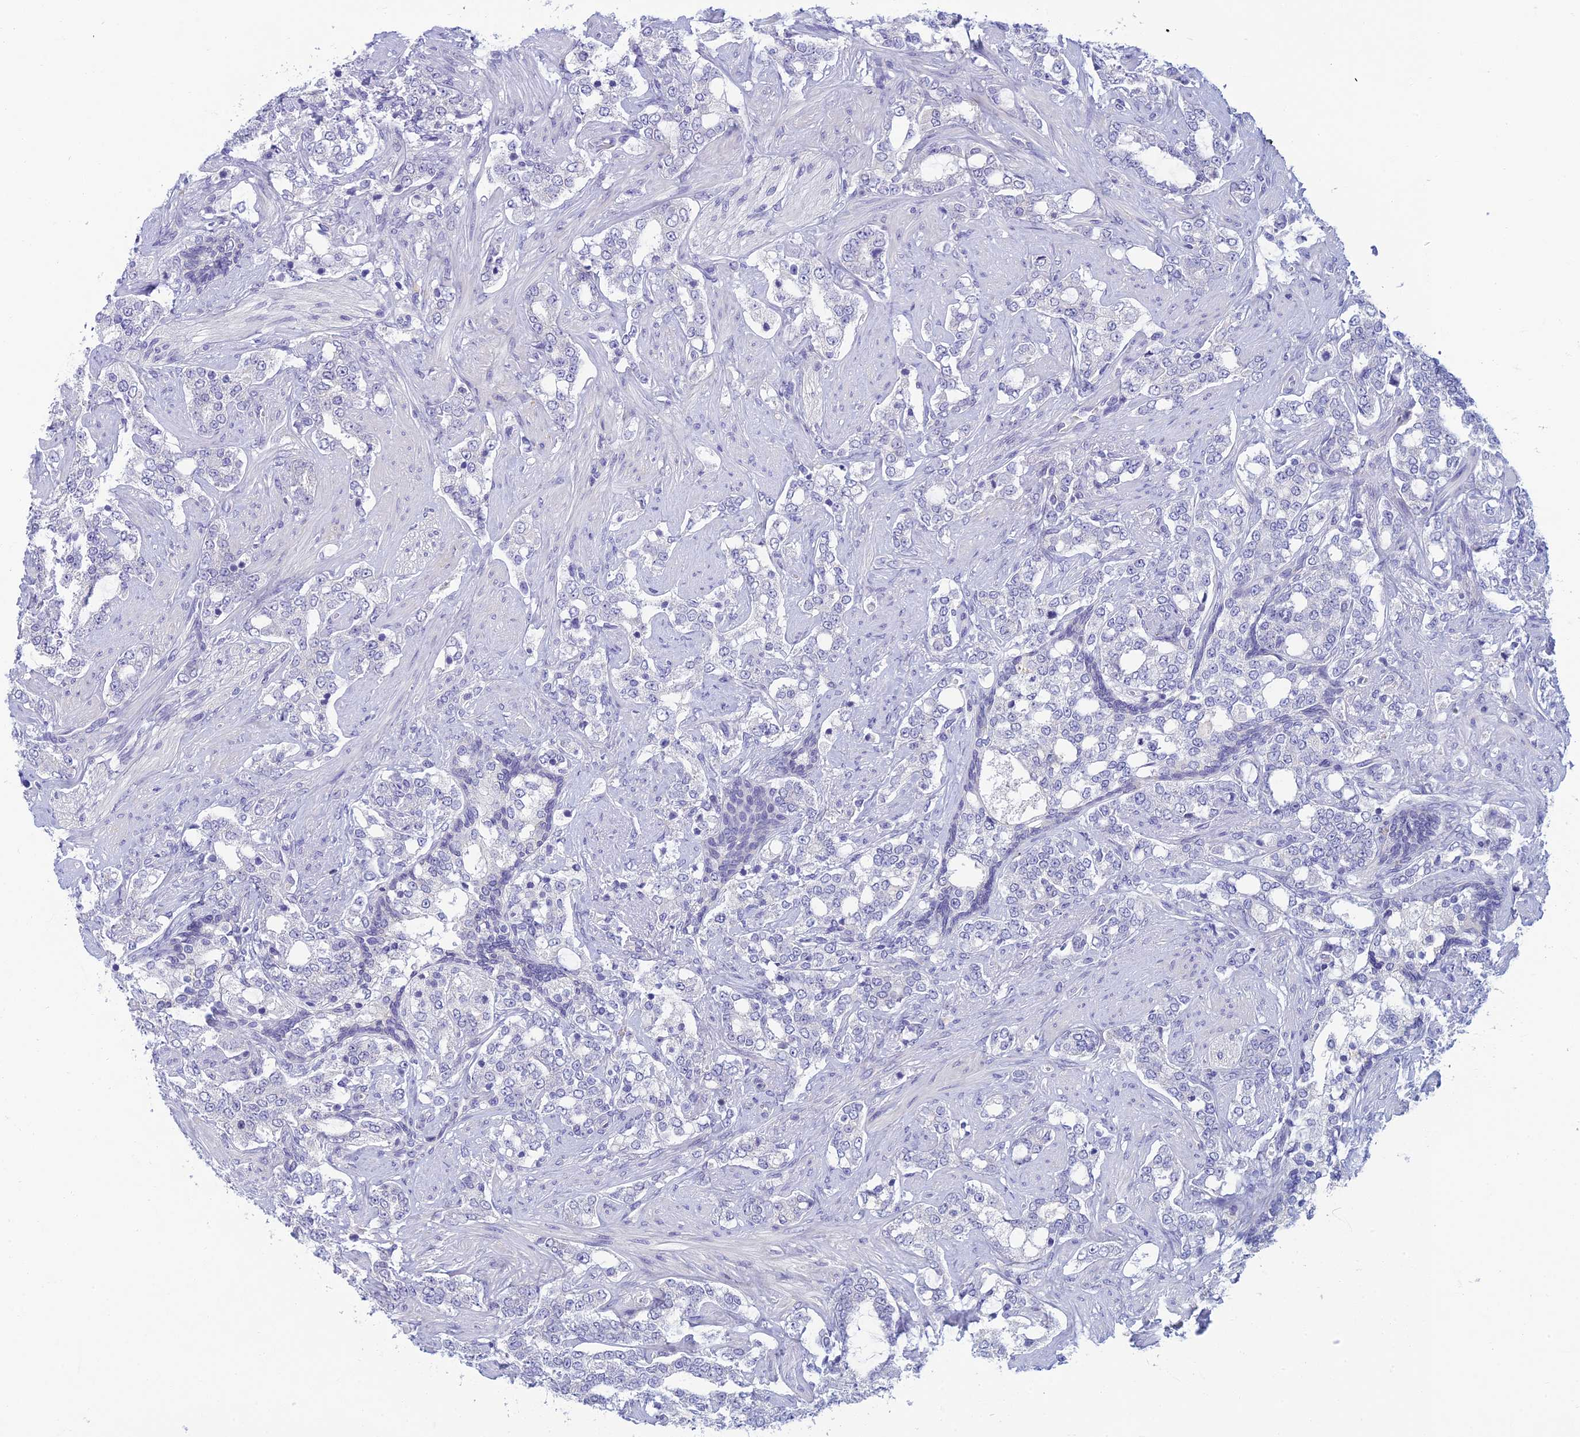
{"staining": {"intensity": "negative", "quantity": "none", "location": "none"}, "tissue": "prostate cancer", "cell_type": "Tumor cells", "image_type": "cancer", "snomed": [{"axis": "morphology", "description": "Adenocarcinoma, High grade"}, {"axis": "topography", "description": "Prostate"}], "caption": "Protein analysis of adenocarcinoma (high-grade) (prostate) displays no significant positivity in tumor cells. Brightfield microscopy of immunohistochemistry stained with DAB (3,3'-diaminobenzidine) (brown) and hematoxylin (blue), captured at high magnification.", "gene": "SLC25A41", "patient": {"sex": "male", "age": 64}}